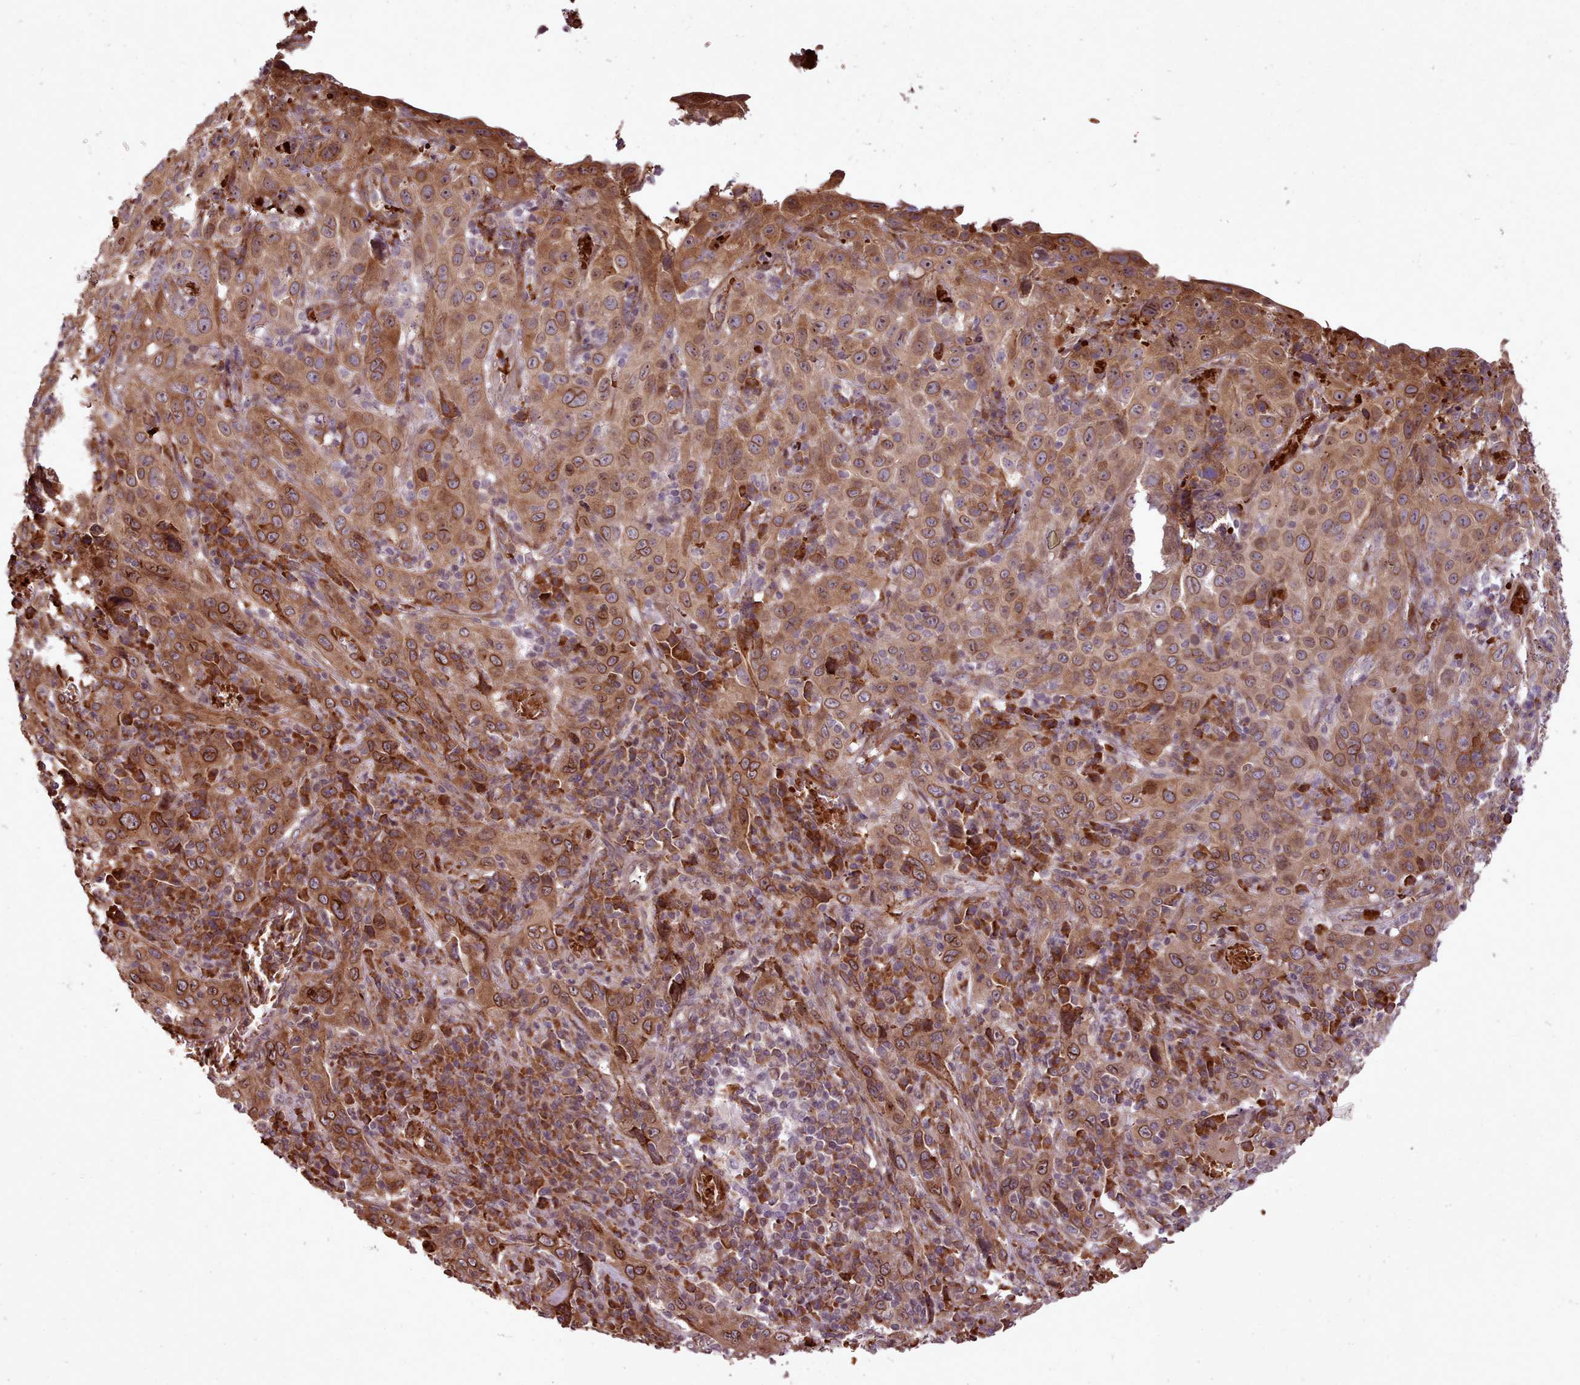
{"staining": {"intensity": "moderate", "quantity": ">75%", "location": "cytoplasmic/membranous,nuclear"}, "tissue": "cervical cancer", "cell_type": "Tumor cells", "image_type": "cancer", "snomed": [{"axis": "morphology", "description": "Squamous cell carcinoma, NOS"}, {"axis": "topography", "description": "Cervix"}], "caption": "Tumor cells reveal medium levels of moderate cytoplasmic/membranous and nuclear staining in about >75% of cells in cervical squamous cell carcinoma. The protein of interest is stained brown, and the nuclei are stained in blue (DAB IHC with brightfield microscopy, high magnification).", "gene": "CABP1", "patient": {"sex": "female", "age": 46}}